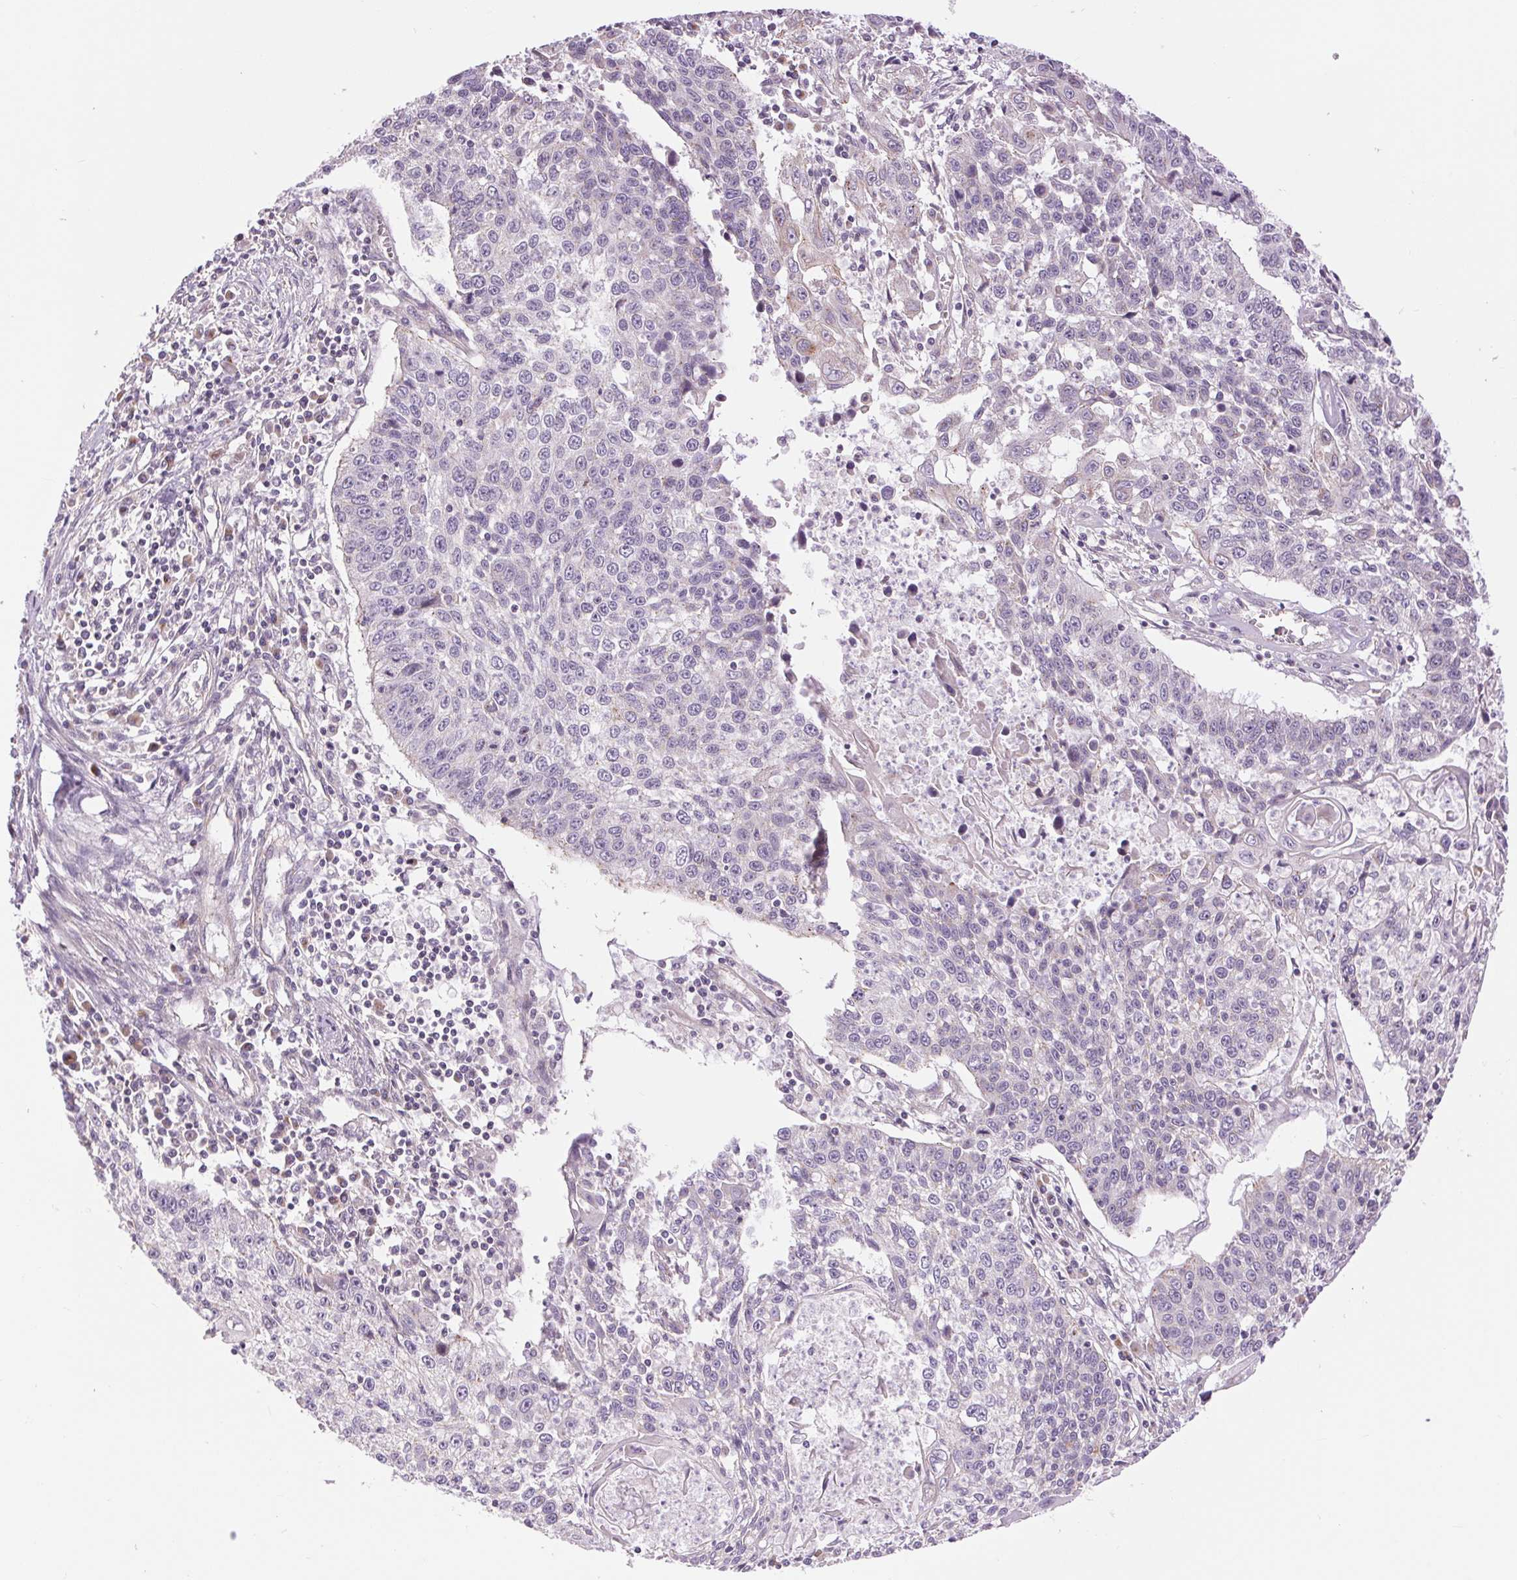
{"staining": {"intensity": "negative", "quantity": "none", "location": "none"}, "tissue": "lung cancer", "cell_type": "Tumor cells", "image_type": "cancer", "snomed": [{"axis": "morphology", "description": "Squamous cell carcinoma, NOS"}, {"axis": "morphology", "description": "Squamous cell carcinoma, metastatic, NOS"}, {"axis": "topography", "description": "Lung"}, {"axis": "topography", "description": "Pleura, NOS"}], "caption": "IHC photomicrograph of neoplastic tissue: lung cancer stained with DAB demonstrates no significant protein positivity in tumor cells.", "gene": "CTNNA3", "patient": {"sex": "male", "age": 72}}